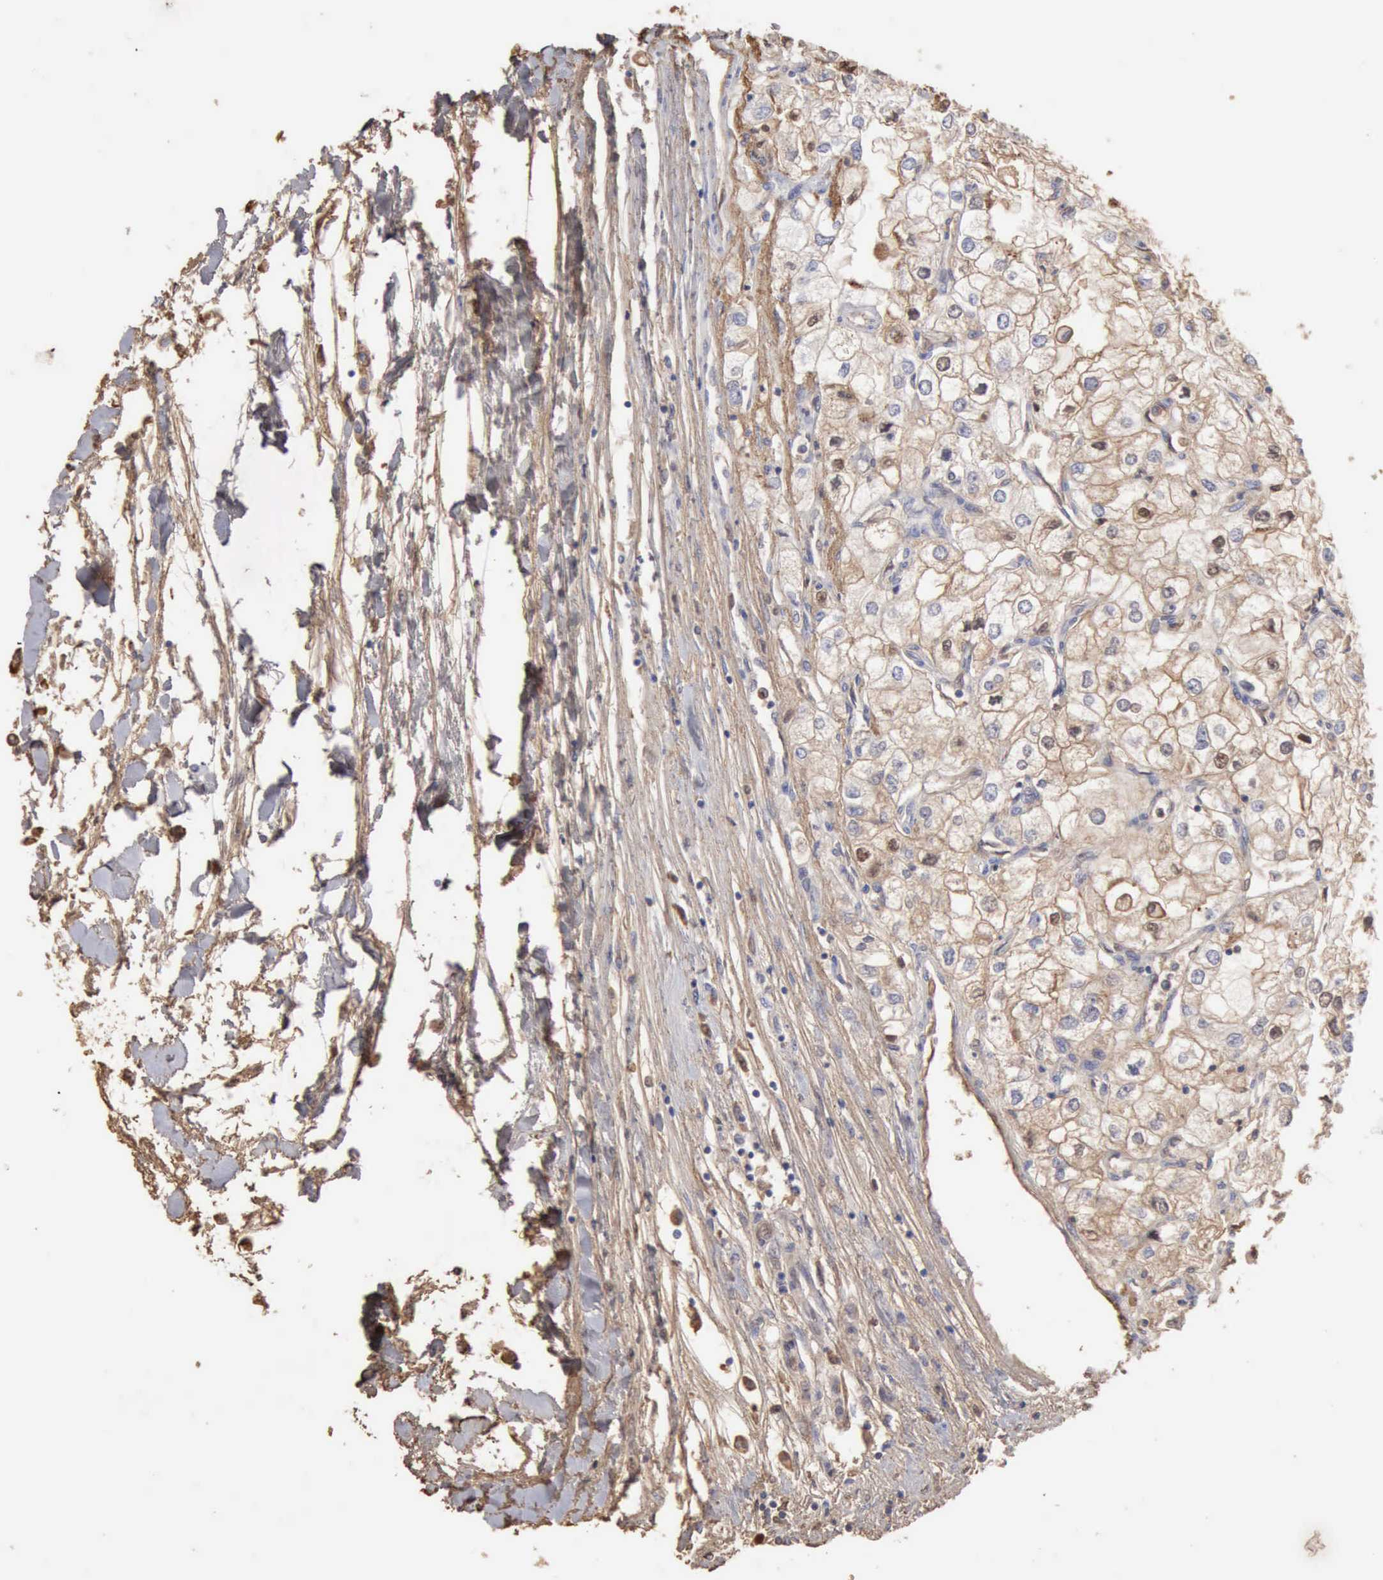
{"staining": {"intensity": "weak", "quantity": "25%-75%", "location": "cytoplasmic/membranous"}, "tissue": "renal cancer", "cell_type": "Tumor cells", "image_type": "cancer", "snomed": [{"axis": "morphology", "description": "Adenocarcinoma, NOS"}, {"axis": "topography", "description": "Kidney"}], "caption": "DAB (3,3'-diaminobenzidine) immunohistochemical staining of adenocarcinoma (renal) demonstrates weak cytoplasmic/membranous protein positivity in approximately 25%-75% of tumor cells.", "gene": "SERPINA1", "patient": {"sex": "male", "age": 57}}